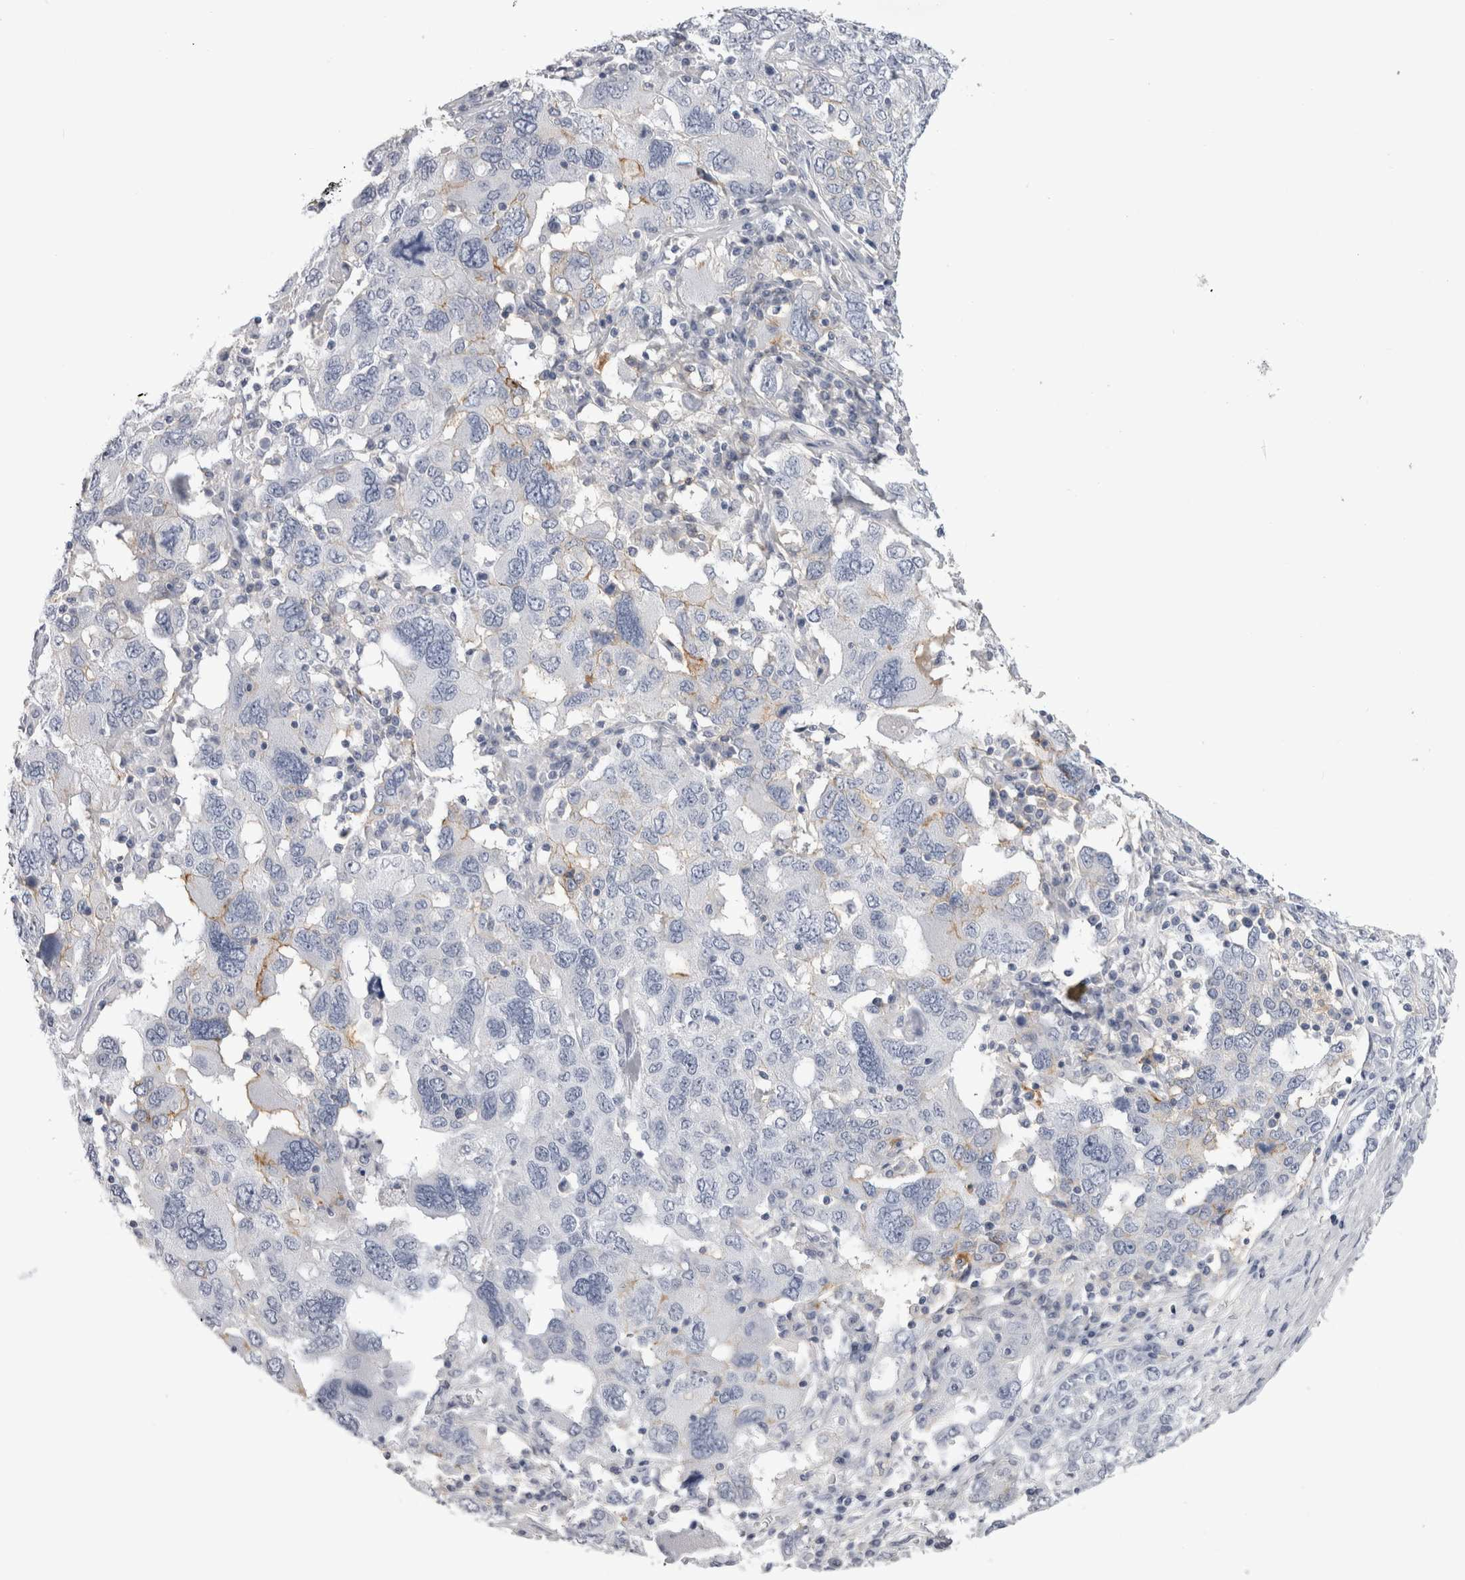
{"staining": {"intensity": "negative", "quantity": "none", "location": "none"}, "tissue": "ovarian cancer", "cell_type": "Tumor cells", "image_type": "cancer", "snomed": [{"axis": "morphology", "description": "Carcinoma, endometroid"}, {"axis": "topography", "description": "Ovary"}], "caption": "DAB (3,3'-diaminobenzidine) immunohistochemical staining of human ovarian endometroid carcinoma demonstrates no significant positivity in tumor cells.", "gene": "AFMID", "patient": {"sex": "female", "age": 62}}